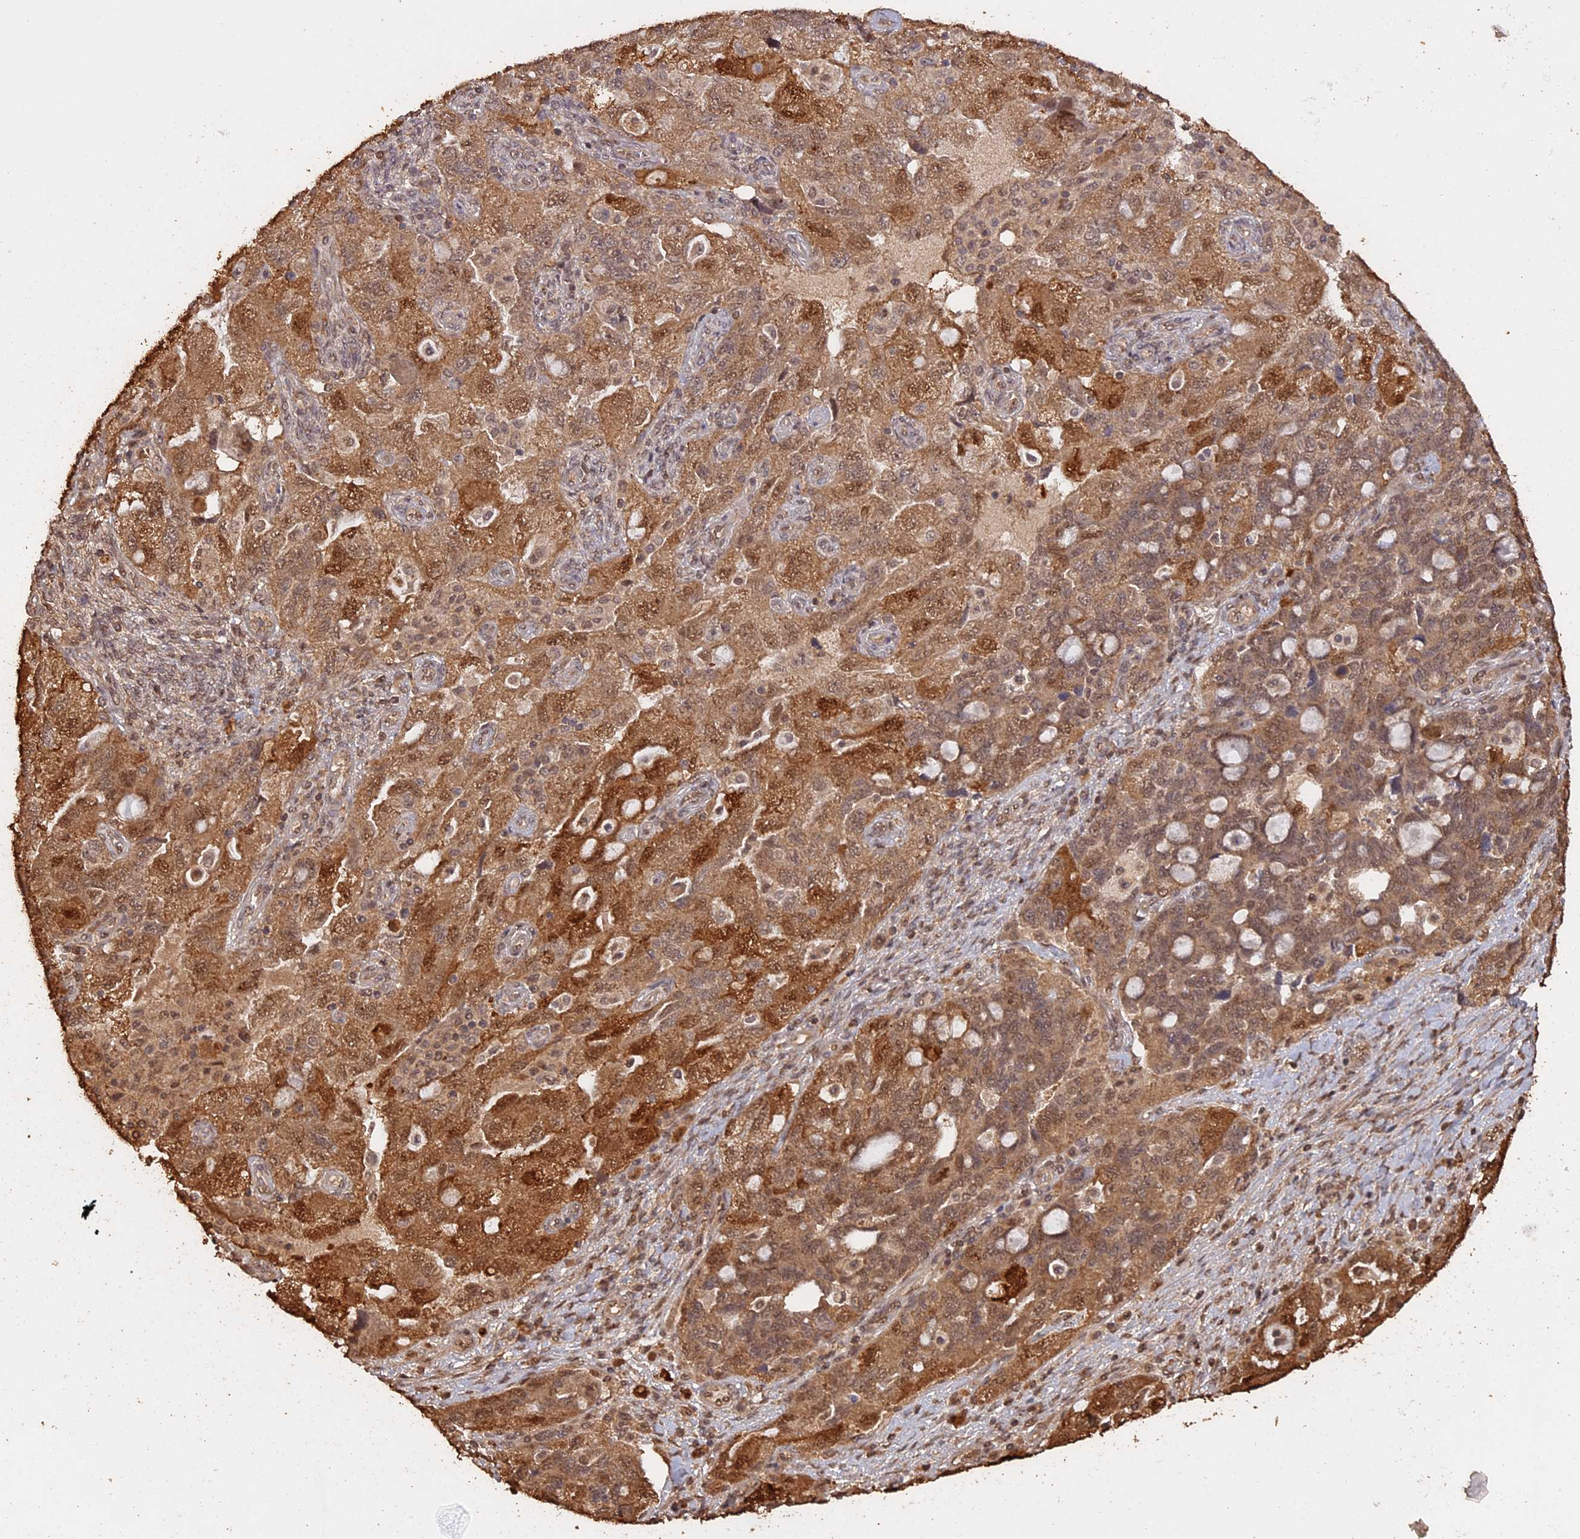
{"staining": {"intensity": "moderate", "quantity": ">75%", "location": "cytoplasmic/membranous,nuclear"}, "tissue": "ovarian cancer", "cell_type": "Tumor cells", "image_type": "cancer", "snomed": [{"axis": "morphology", "description": "Carcinoma, endometroid"}, {"axis": "topography", "description": "Ovary"}], "caption": "Human ovarian cancer stained with a brown dye reveals moderate cytoplasmic/membranous and nuclear positive staining in about >75% of tumor cells.", "gene": "PSMC6", "patient": {"sex": "female", "age": 51}}